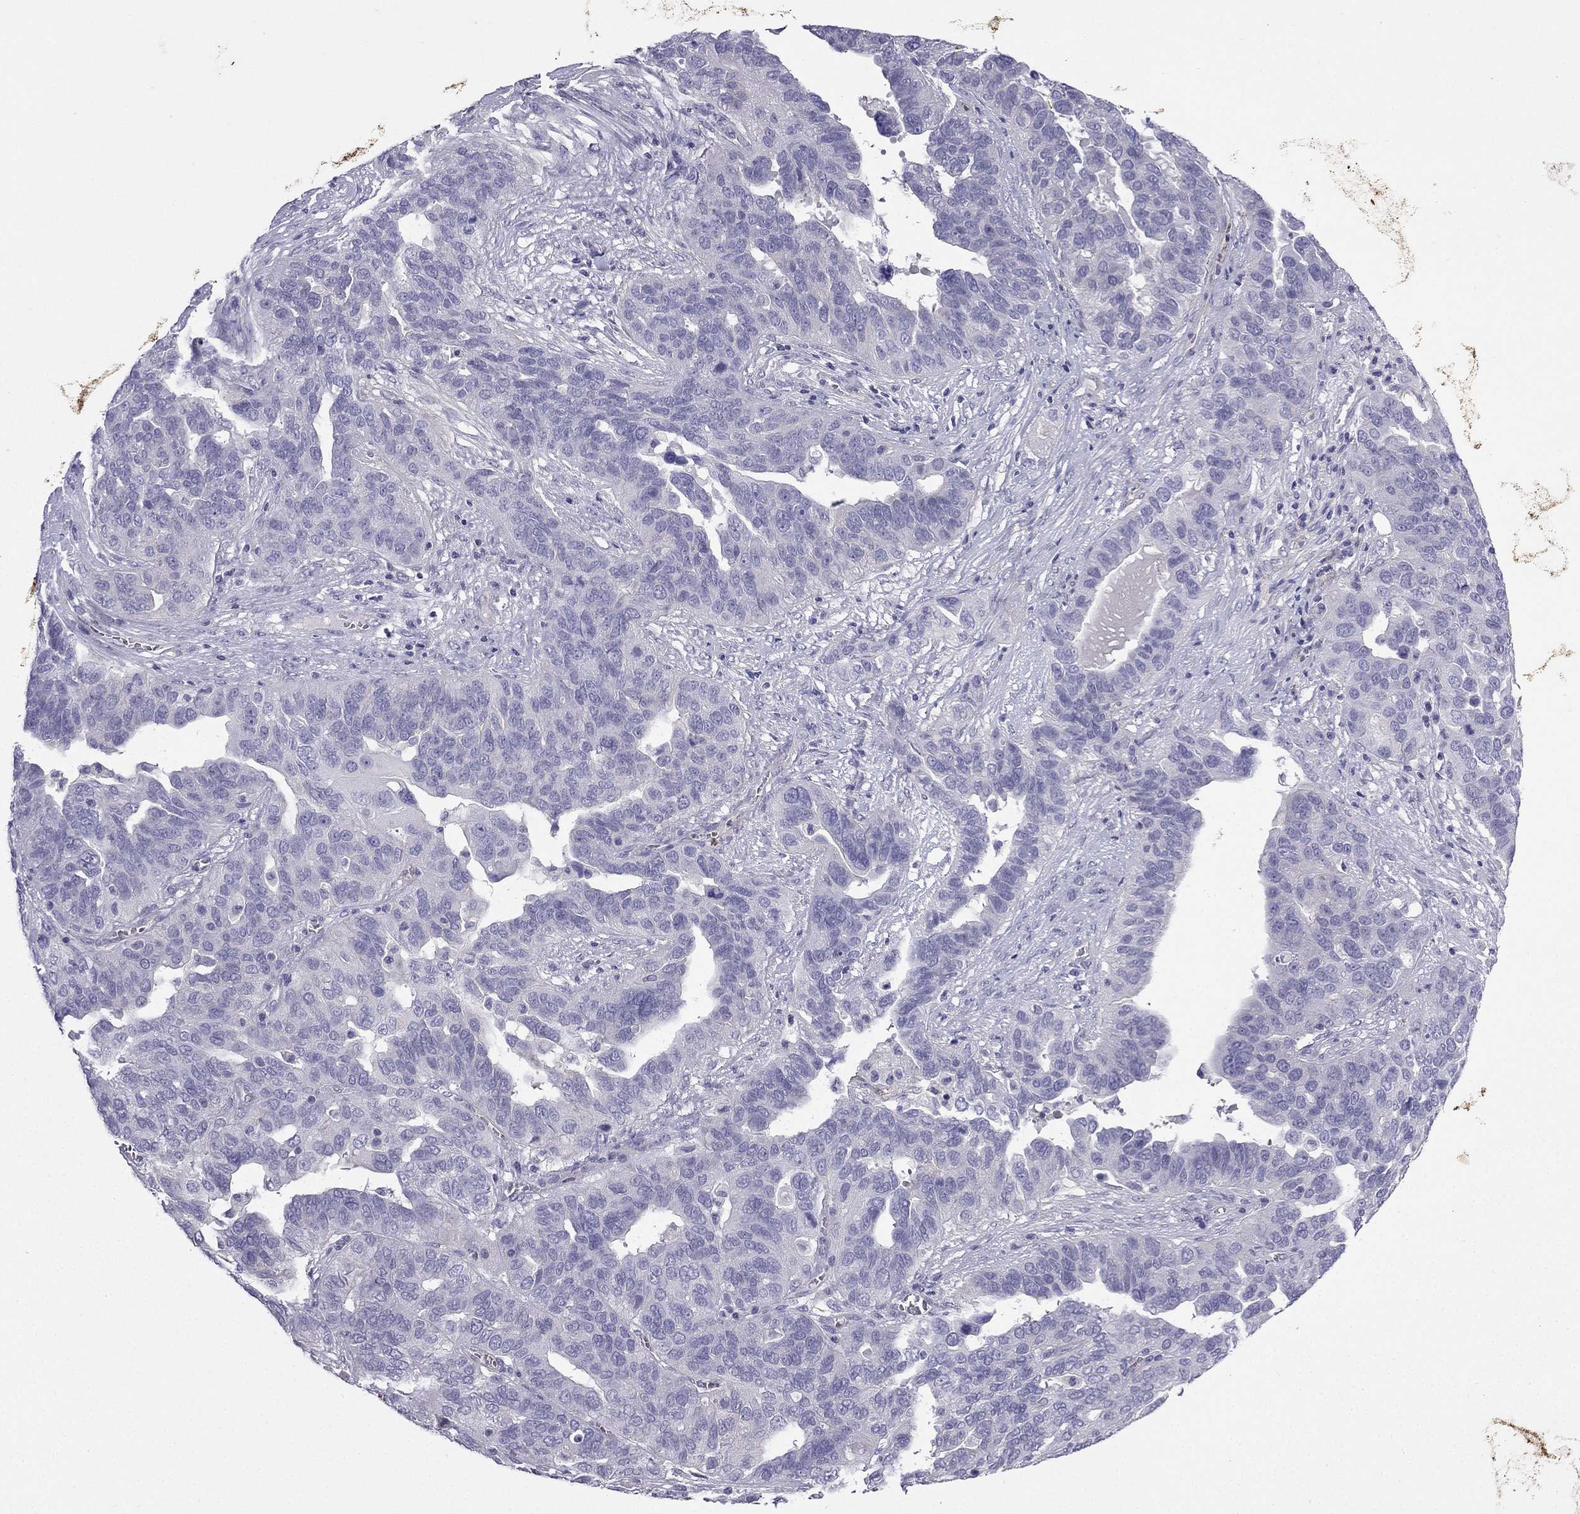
{"staining": {"intensity": "negative", "quantity": "none", "location": "none"}, "tissue": "ovarian cancer", "cell_type": "Tumor cells", "image_type": "cancer", "snomed": [{"axis": "morphology", "description": "Carcinoma, endometroid"}, {"axis": "topography", "description": "Soft tissue"}, {"axis": "topography", "description": "Ovary"}], "caption": "Ovarian cancer was stained to show a protein in brown. There is no significant positivity in tumor cells.", "gene": "GJA8", "patient": {"sex": "female", "age": 52}}